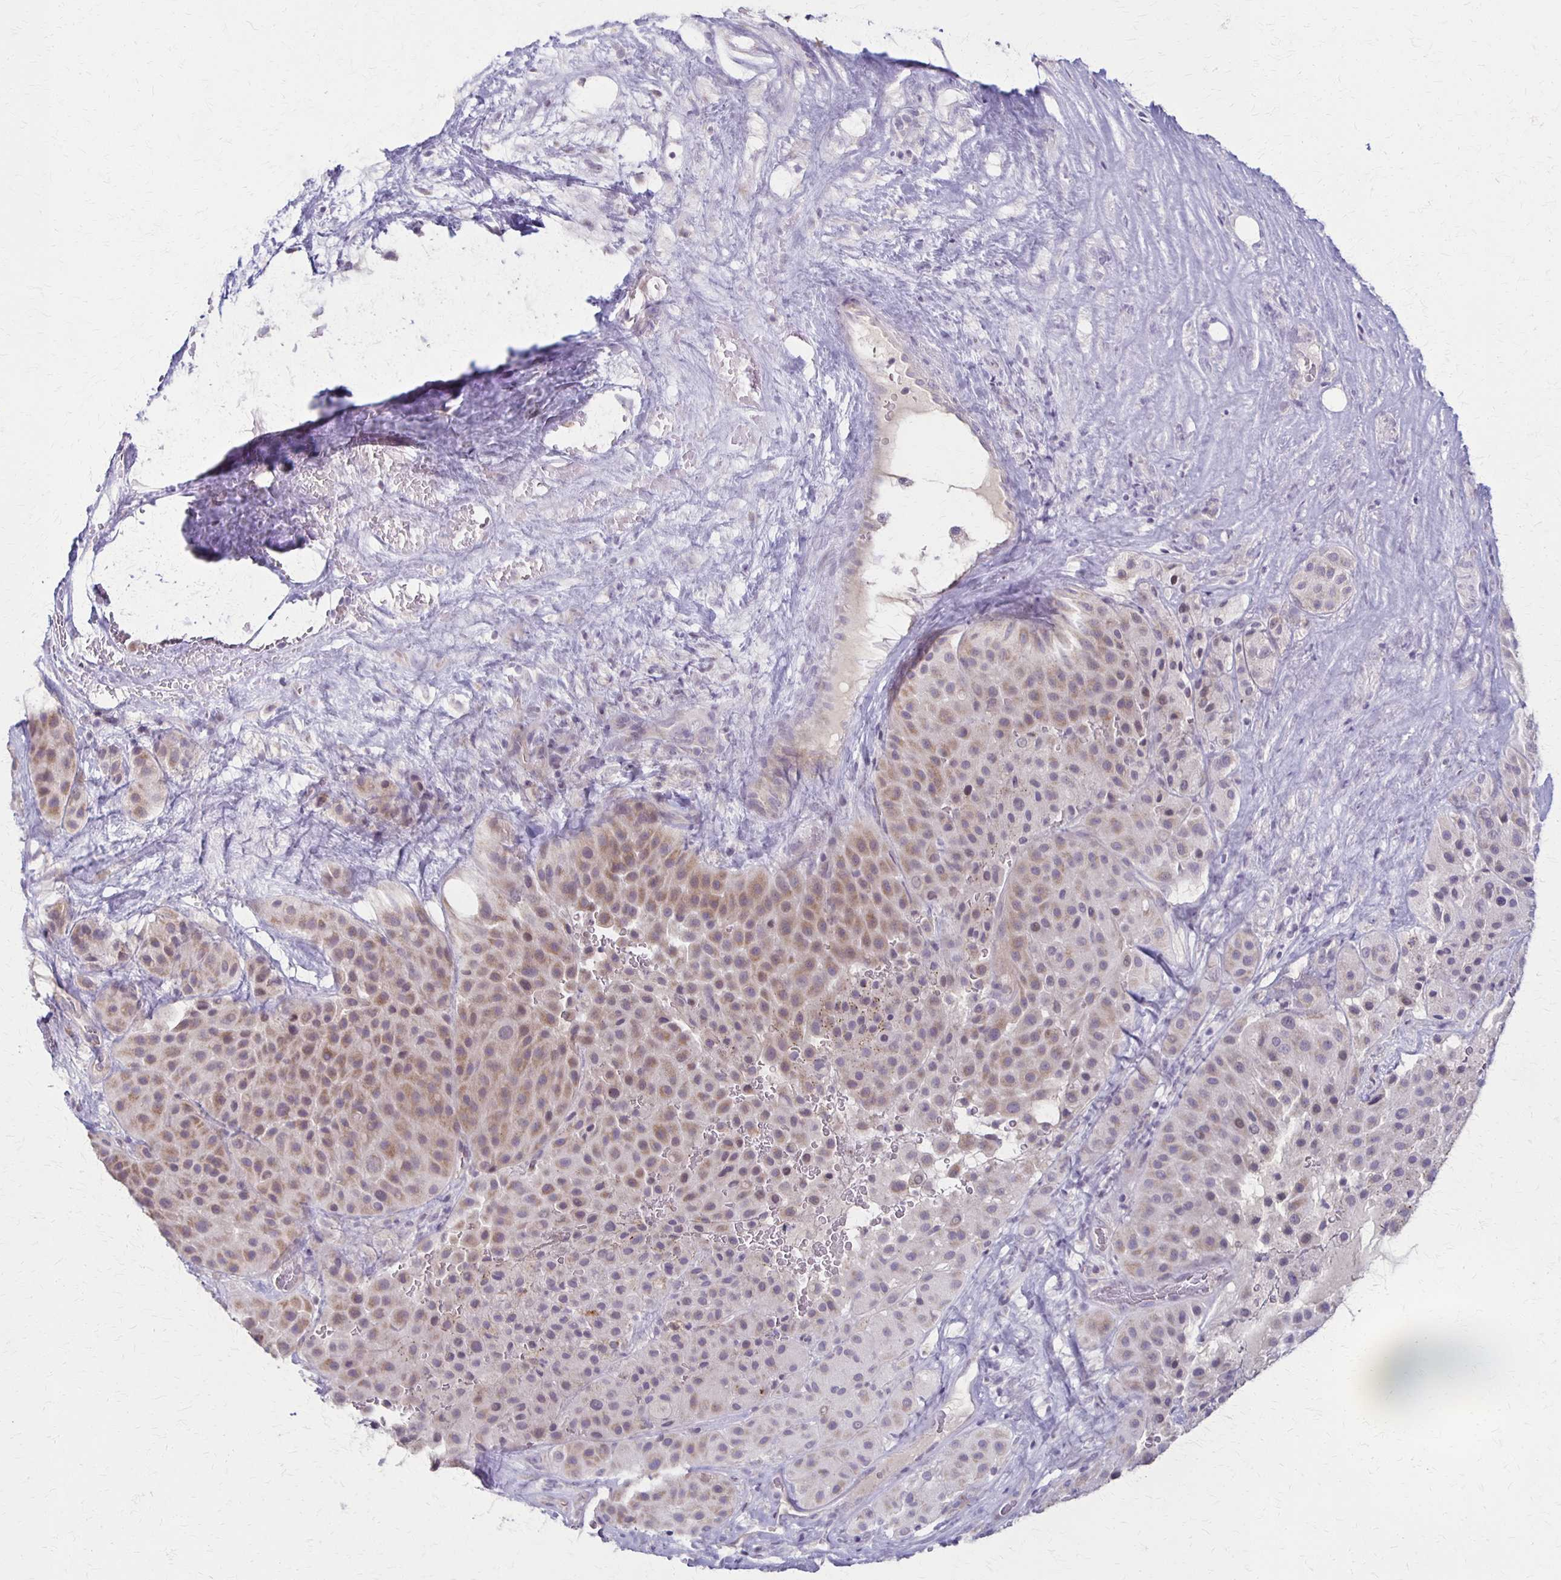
{"staining": {"intensity": "weak", "quantity": "25%-75%", "location": "cytoplasmic/membranous"}, "tissue": "melanoma", "cell_type": "Tumor cells", "image_type": "cancer", "snomed": [{"axis": "morphology", "description": "Malignant melanoma, Metastatic site"}, {"axis": "topography", "description": "Smooth muscle"}], "caption": "This is a histology image of IHC staining of malignant melanoma (metastatic site), which shows weak staining in the cytoplasmic/membranous of tumor cells.", "gene": "SLC35E2B", "patient": {"sex": "male", "age": 41}}